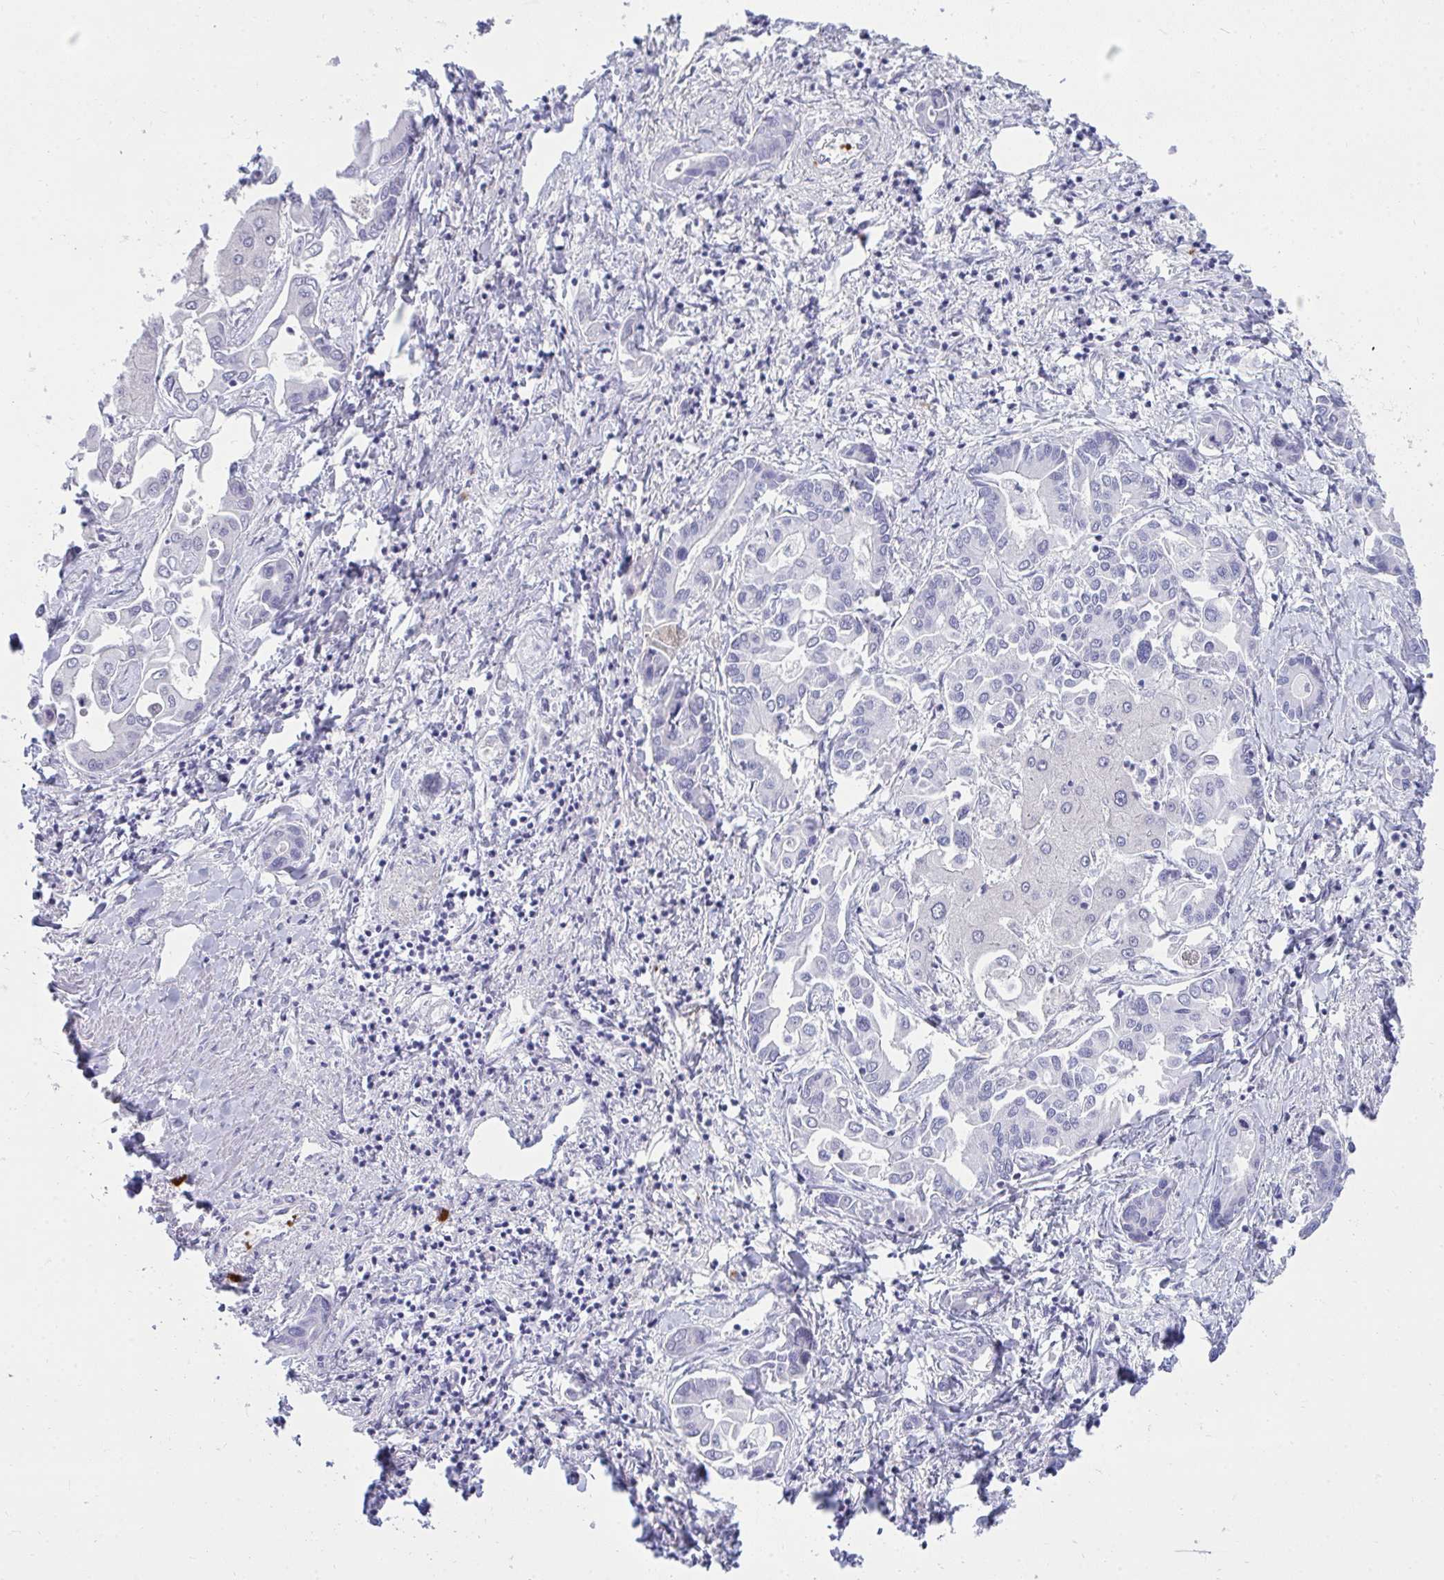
{"staining": {"intensity": "negative", "quantity": "none", "location": "none"}, "tissue": "liver cancer", "cell_type": "Tumor cells", "image_type": "cancer", "snomed": [{"axis": "morphology", "description": "Cholangiocarcinoma"}, {"axis": "topography", "description": "Liver"}], "caption": "High magnification brightfield microscopy of cholangiocarcinoma (liver) stained with DAB (brown) and counterstained with hematoxylin (blue): tumor cells show no significant expression.", "gene": "TSBP1", "patient": {"sex": "male", "age": 66}}